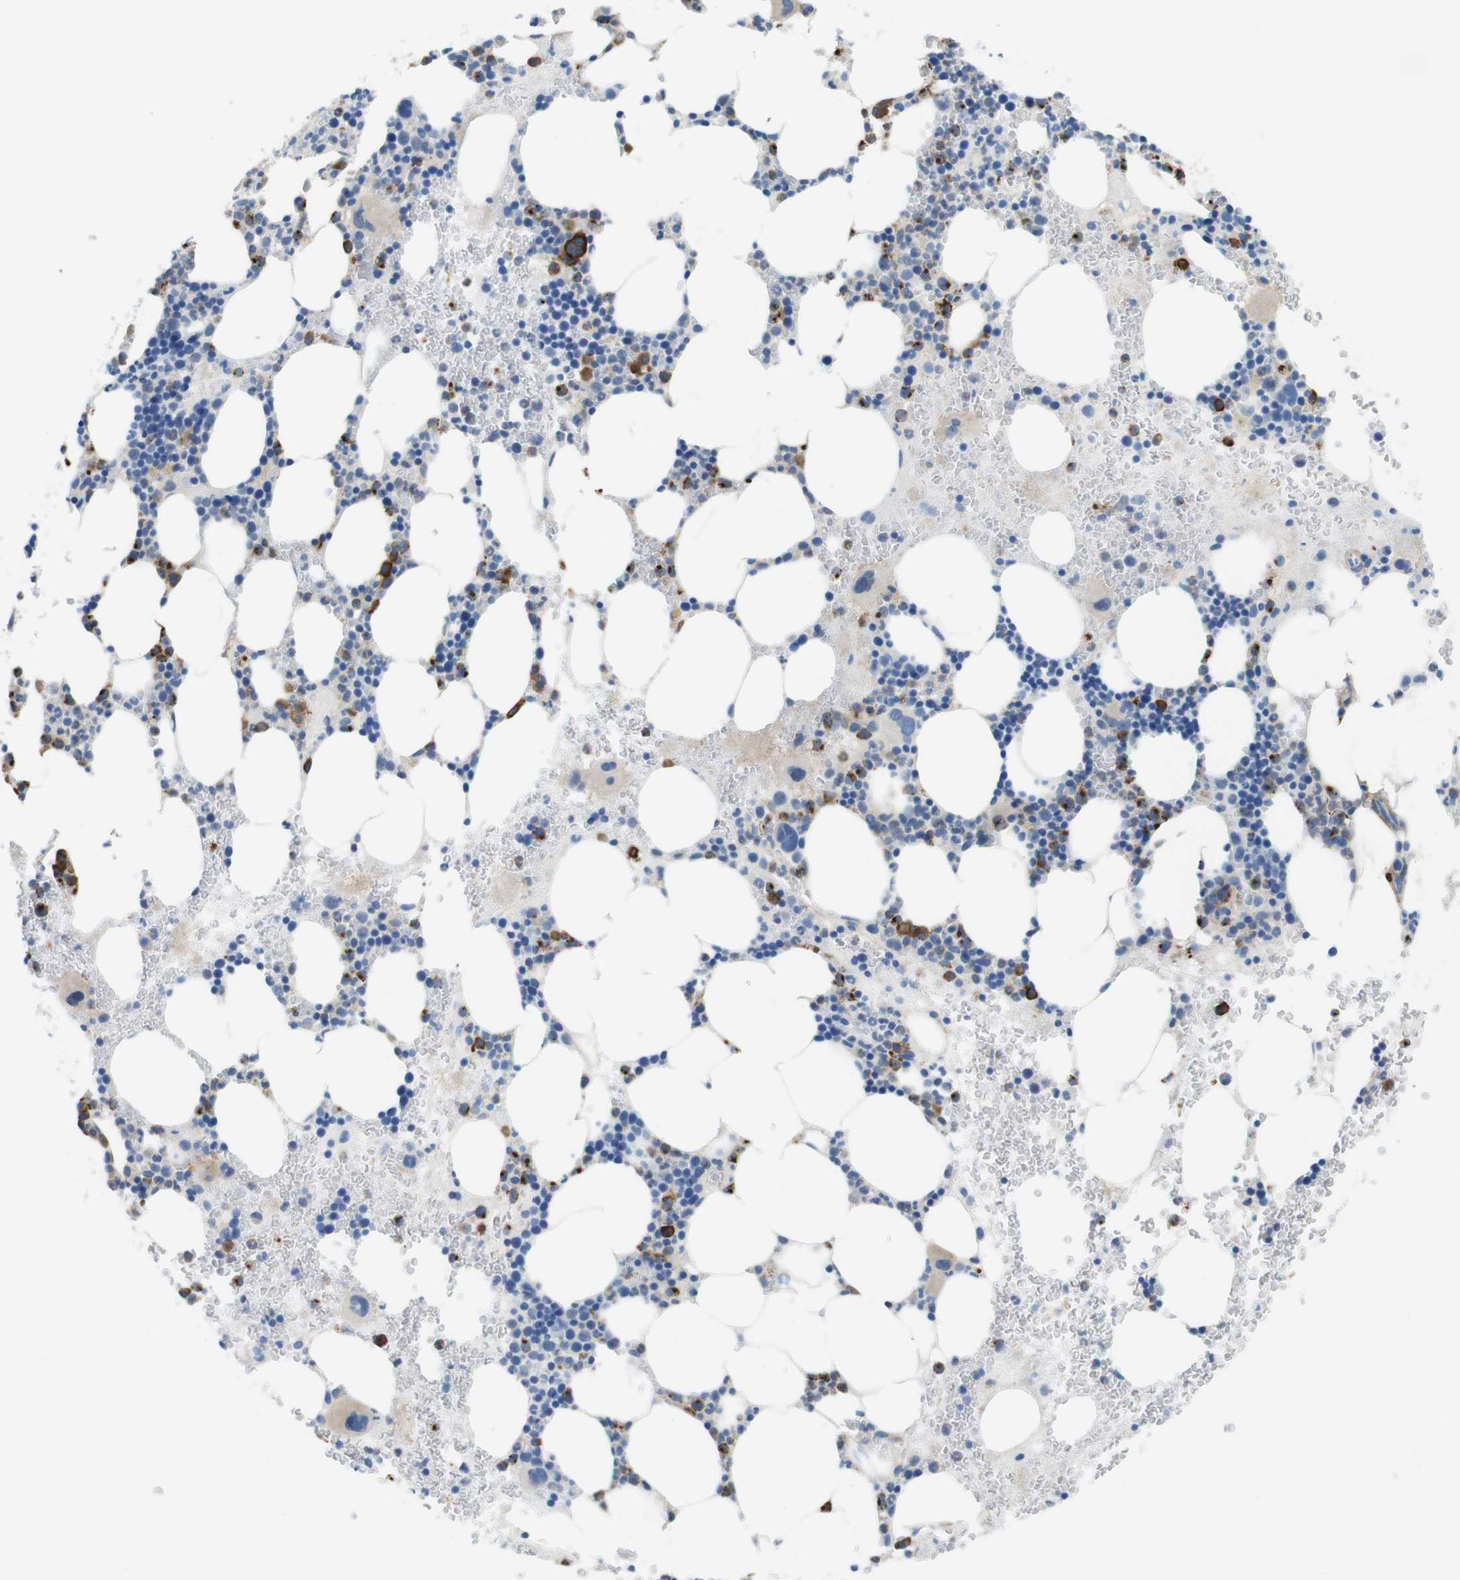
{"staining": {"intensity": "strong", "quantity": "<25%", "location": "cytoplasmic/membranous"}, "tissue": "bone marrow", "cell_type": "Hematopoietic cells", "image_type": "normal", "snomed": [{"axis": "morphology", "description": "Normal tissue, NOS"}, {"axis": "morphology", "description": "Inflammation, NOS"}, {"axis": "topography", "description": "Bone marrow"}], "caption": "High-power microscopy captured an immunohistochemistry (IHC) histopathology image of unremarkable bone marrow, revealing strong cytoplasmic/membranous expression in approximately <25% of hematopoietic cells.", "gene": "CLMN", "patient": {"sex": "female", "age": 76}}